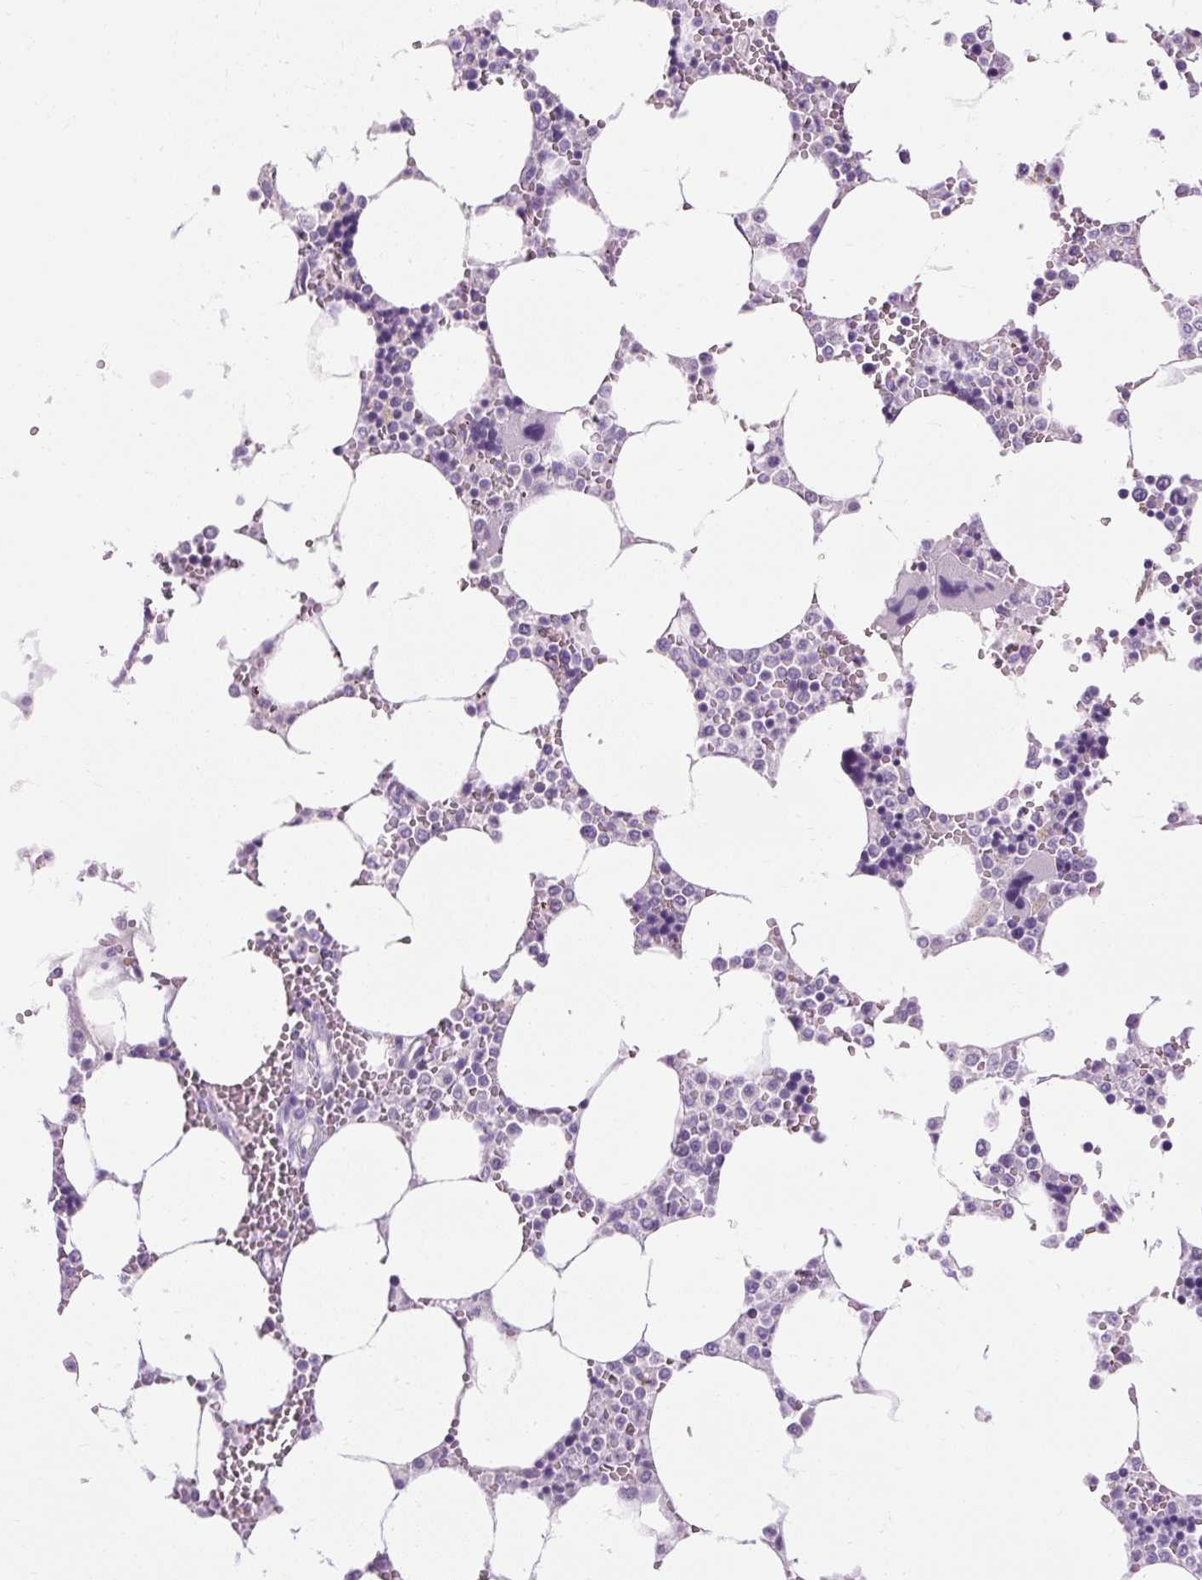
{"staining": {"intensity": "negative", "quantity": "none", "location": "none"}, "tissue": "bone marrow", "cell_type": "Hematopoietic cells", "image_type": "normal", "snomed": [{"axis": "morphology", "description": "Normal tissue, NOS"}, {"axis": "topography", "description": "Bone marrow"}], "caption": "High power microscopy micrograph of an IHC image of unremarkable bone marrow, revealing no significant positivity in hematopoietic cells.", "gene": "B3GNT4", "patient": {"sex": "male", "age": 64}}